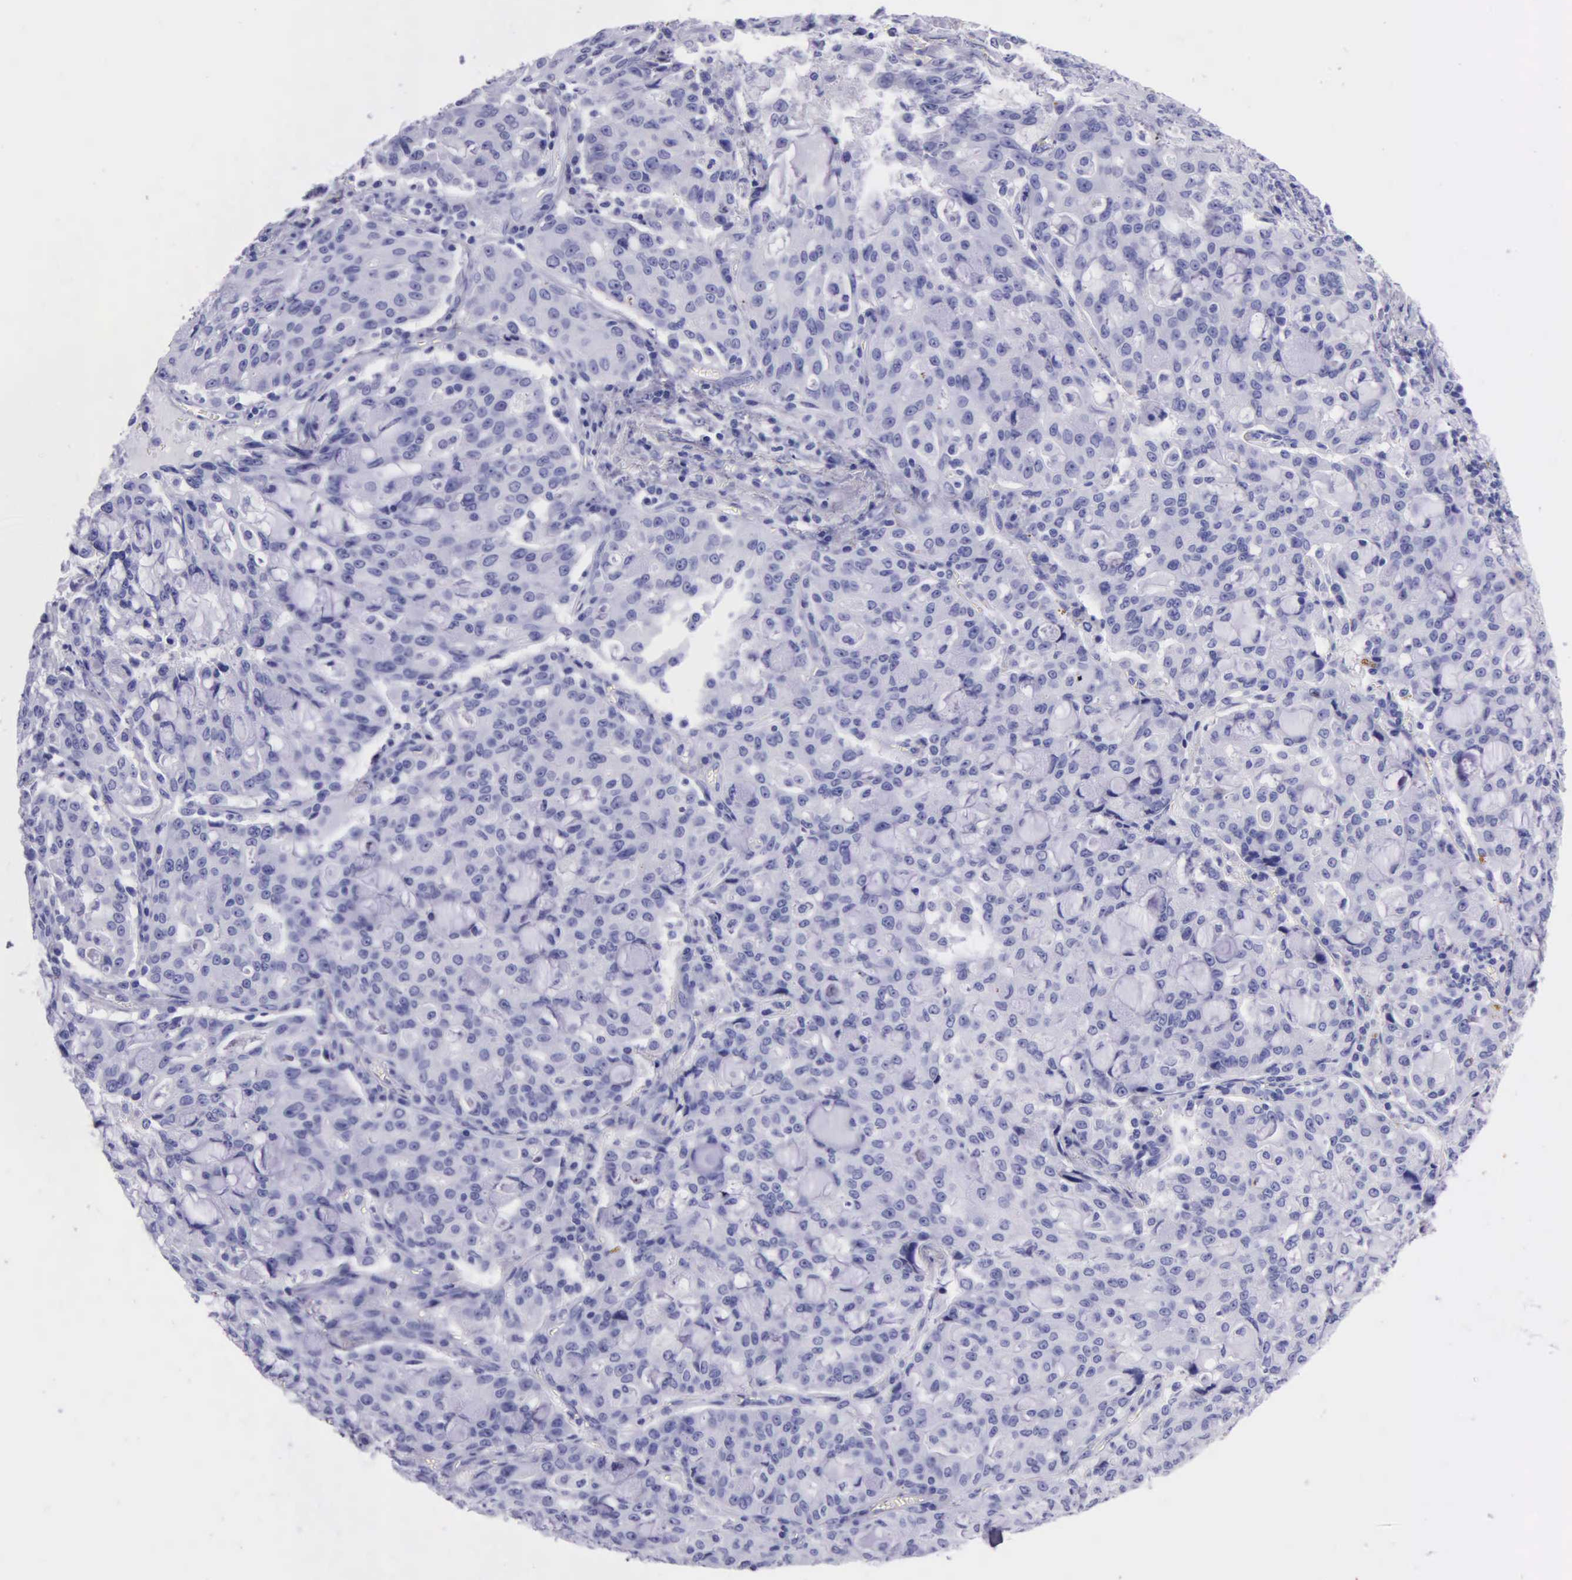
{"staining": {"intensity": "negative", "quantity": "none", "location": "none"}, "tissue": "lung cancer", "cell_type": "Tumor cells", "image_type": "cancer", "snomed": [{"axis": "morphology", "description": "Adenocarcinoma, NOS"}, {"axis": "topography", "description": "Lung"}], "caption": "An image of lung cancer stained for a protein reveals no brown staining in tumor cells.", "gene": "KLK3", "patient": {"sex": "female", "age": 44}}